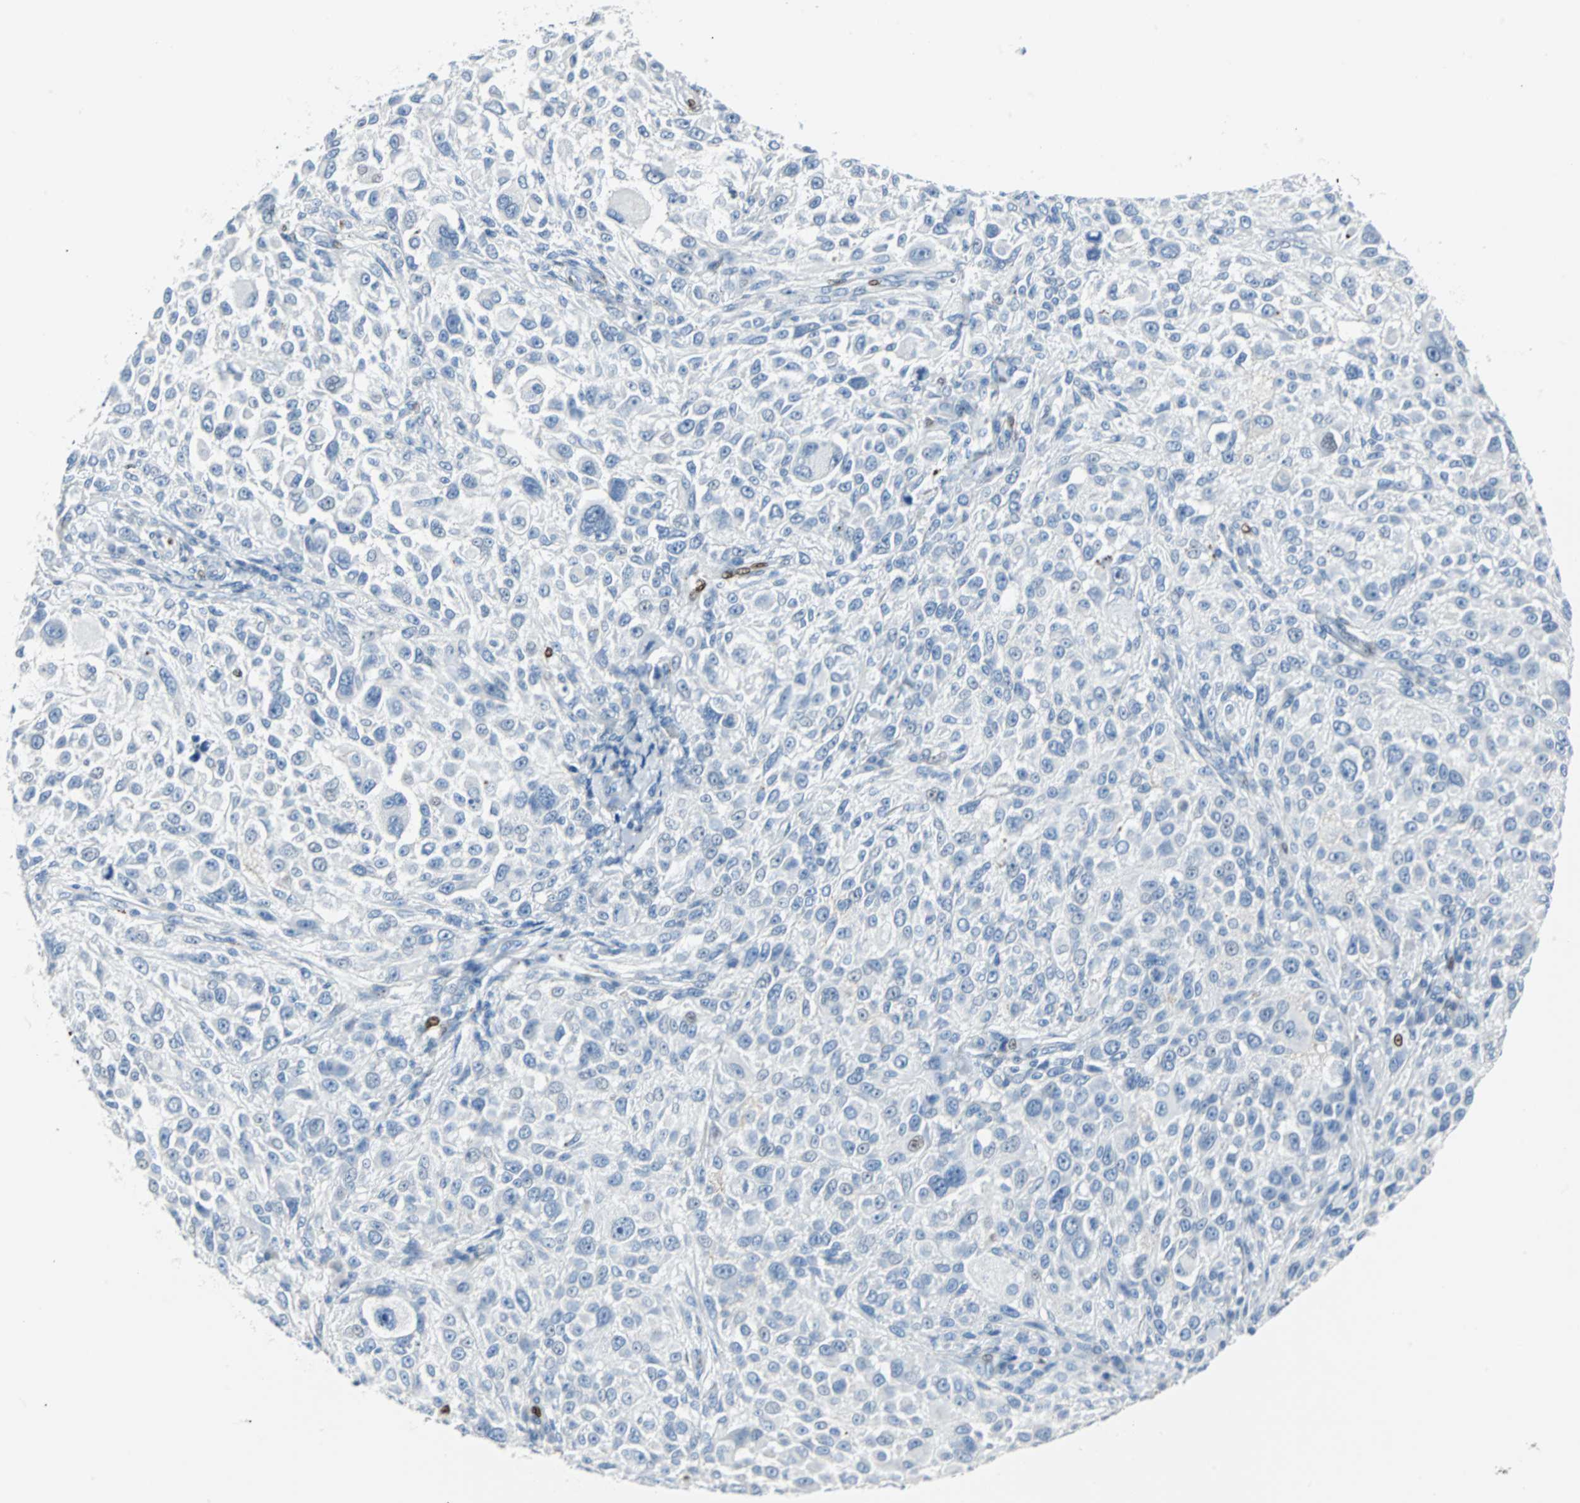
{"staining": {"intensity": "negative", "quantity": "none", "location": "none"}, "tissue": "melanoma", "cell_type": "Tumor cells", "image_type": "cancer", "snomed": [{"axis": "morphology", "description": "Necrosis, NOS"}, {"axis": "morphology", "description": "Malignant melanoma, NOS"}, {"axis": "topography", "description": "Skin"}], "caption": "A histopathology image of malignant melanoma stained for a protein displays no brown staining in tumor cells.", "gene": "IL33", "patient": {"sex": "female", "age": 87}}